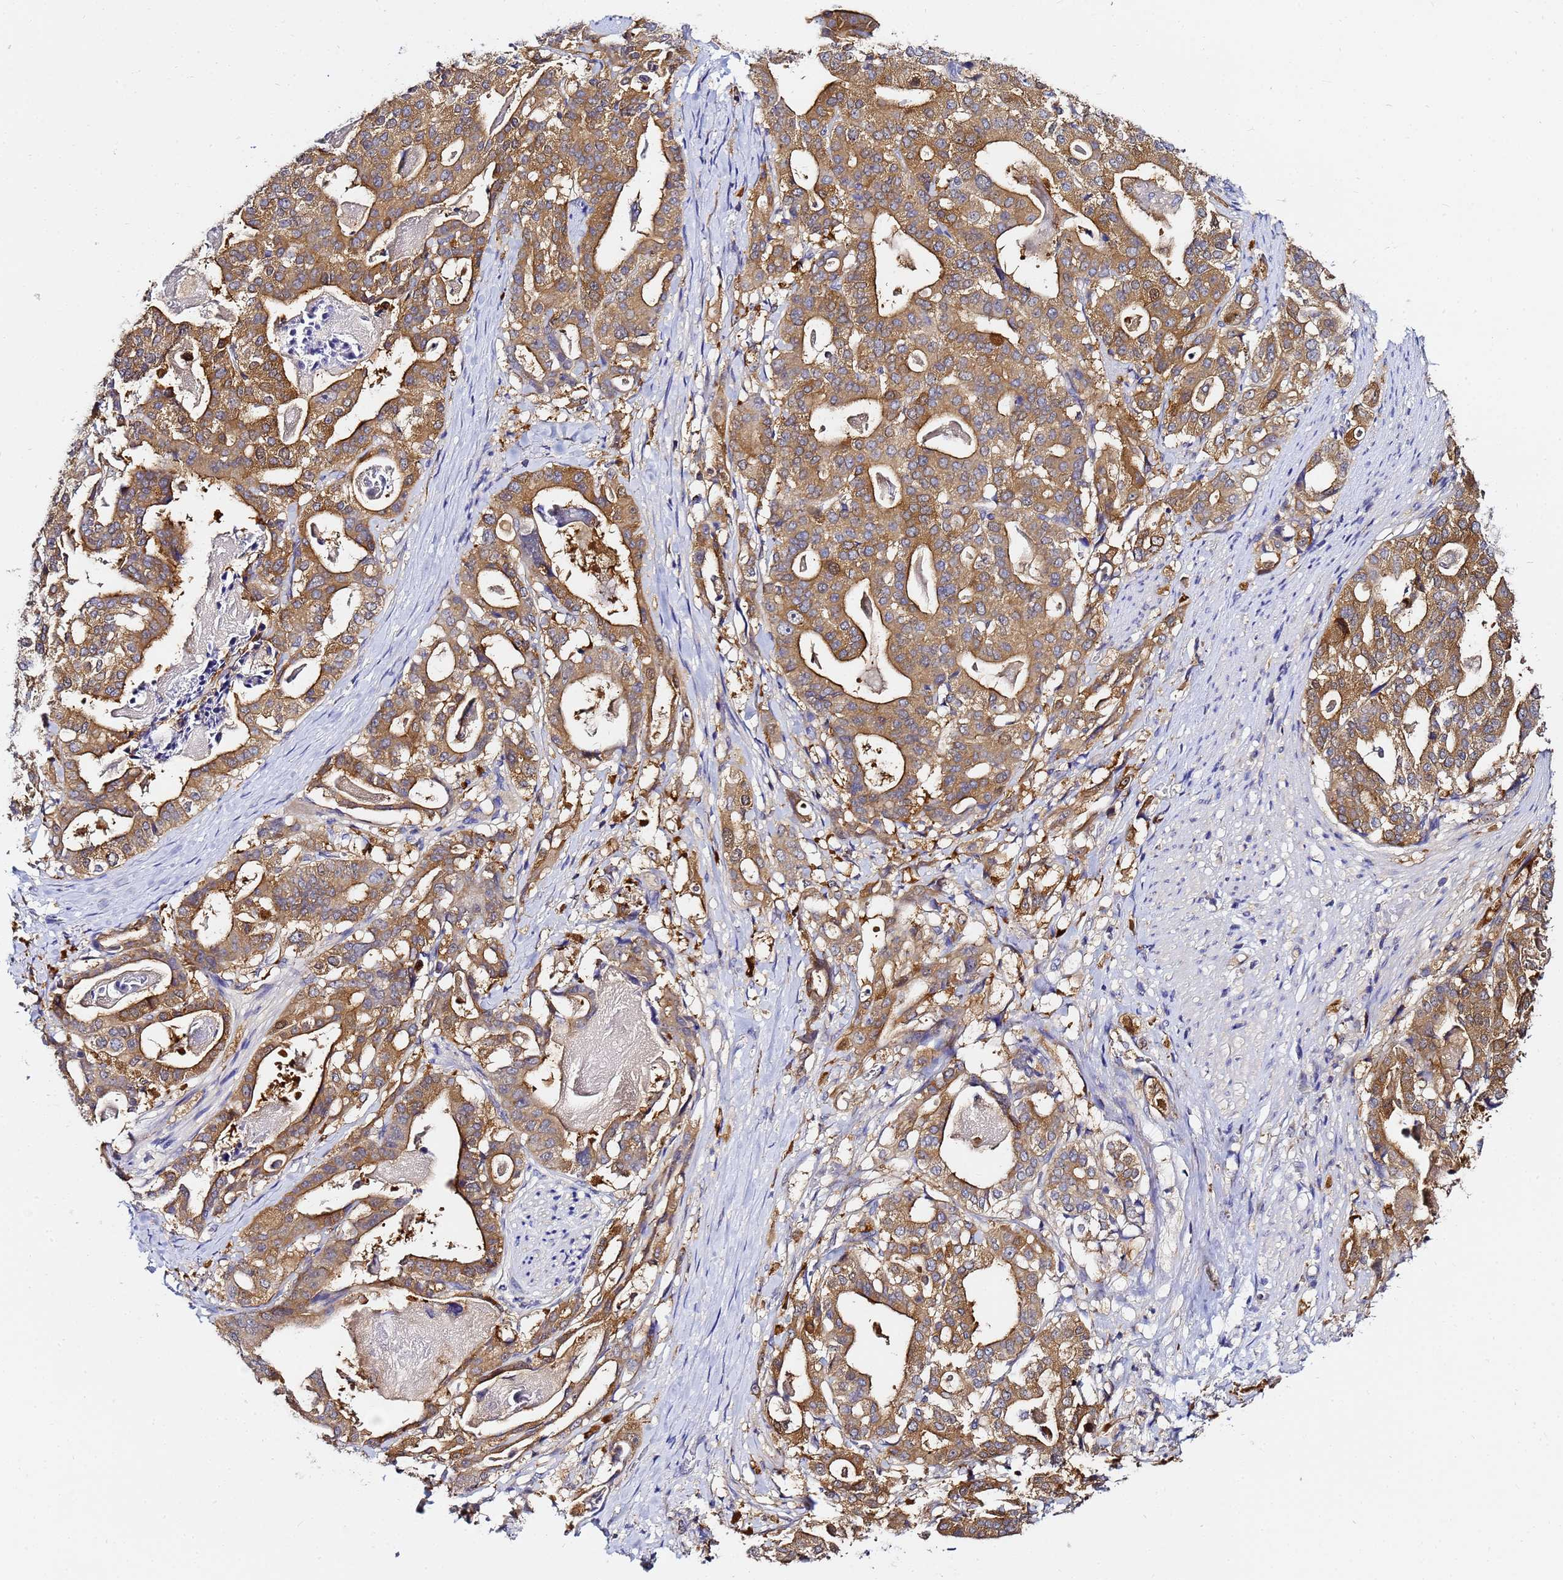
{"staining": {"intensity": "moderate", "quantity": ">75%", "location": "cytoplasmic/membranous"}, "tissue": "stomach cancer", "cell_type": "Tumor cells", "image_type": "cancer", "snomed": [{"axis": "morphology", "description": "Adenocarcinoma, NOS"}, {"axis": "topography", "description": "Stomach"}], "caption": "Immunohistochemical staining of human adenocarcinoma (stomach) reveals medium levels of moderate cytoplasmic/membranous expression in approximately >75% of tumor cells.", "gene": "LENG1", "patient": {"sex": "male", "age": 48}}